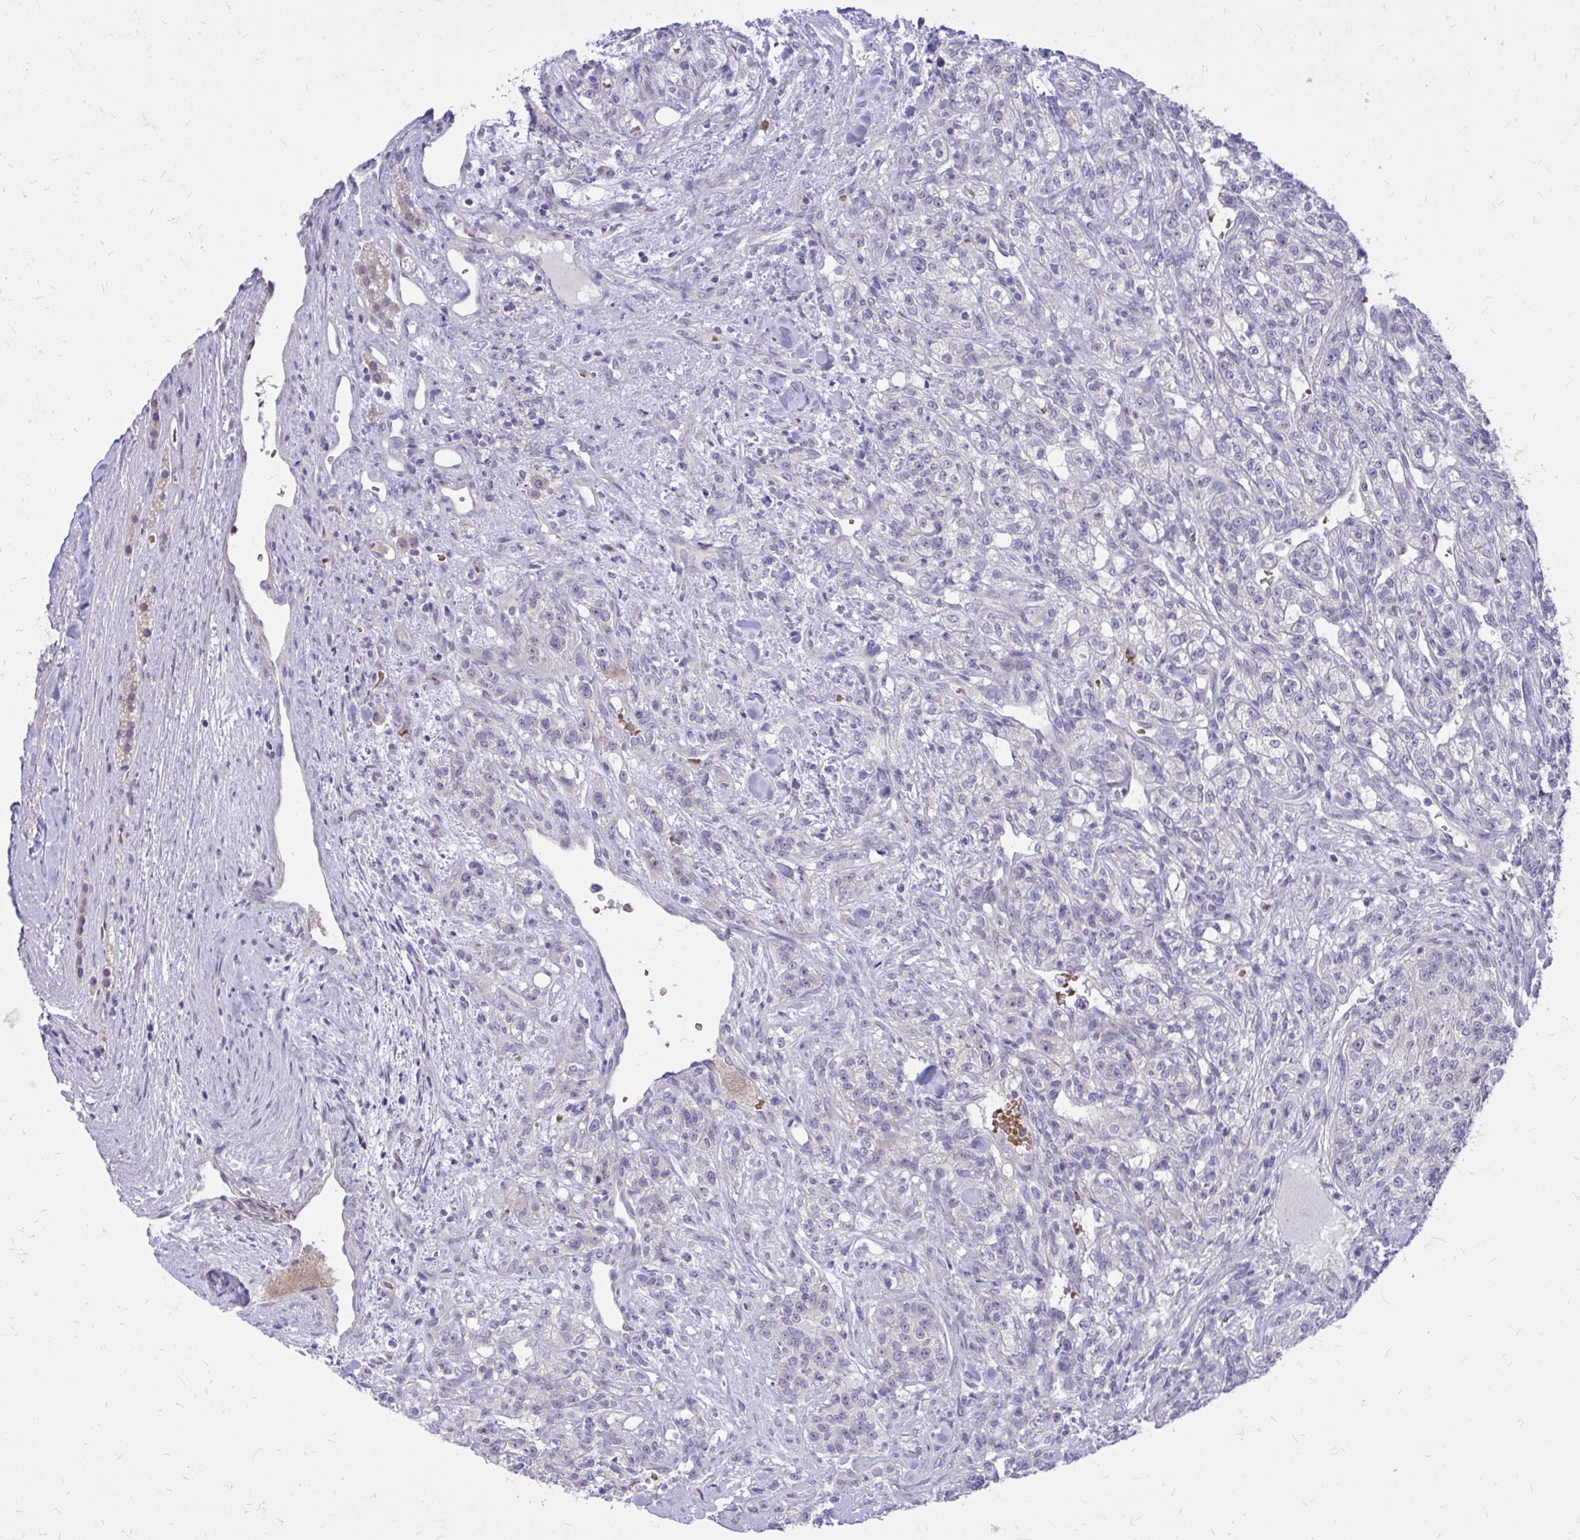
{"staining": {"intensity": "negative", "quantity": "none", "location": "none"}, "tissue": "renal cancer", "cell_type": "Tumor cells", "image_type": "cancer", "snomed": [{"axis": "morphology", "description": "Adenocarcinoma, NOS"}, {"axis": "topography", "description": "Kidney"}], "caption": "Immunohistochemical staining of human renal cancer demonstrates no significant positivity in tumor cells. (IHC, brightfield microscopy, high magnification).", "gene": "DPY19L1", "patient": {"sex": "female", "age": 63}}